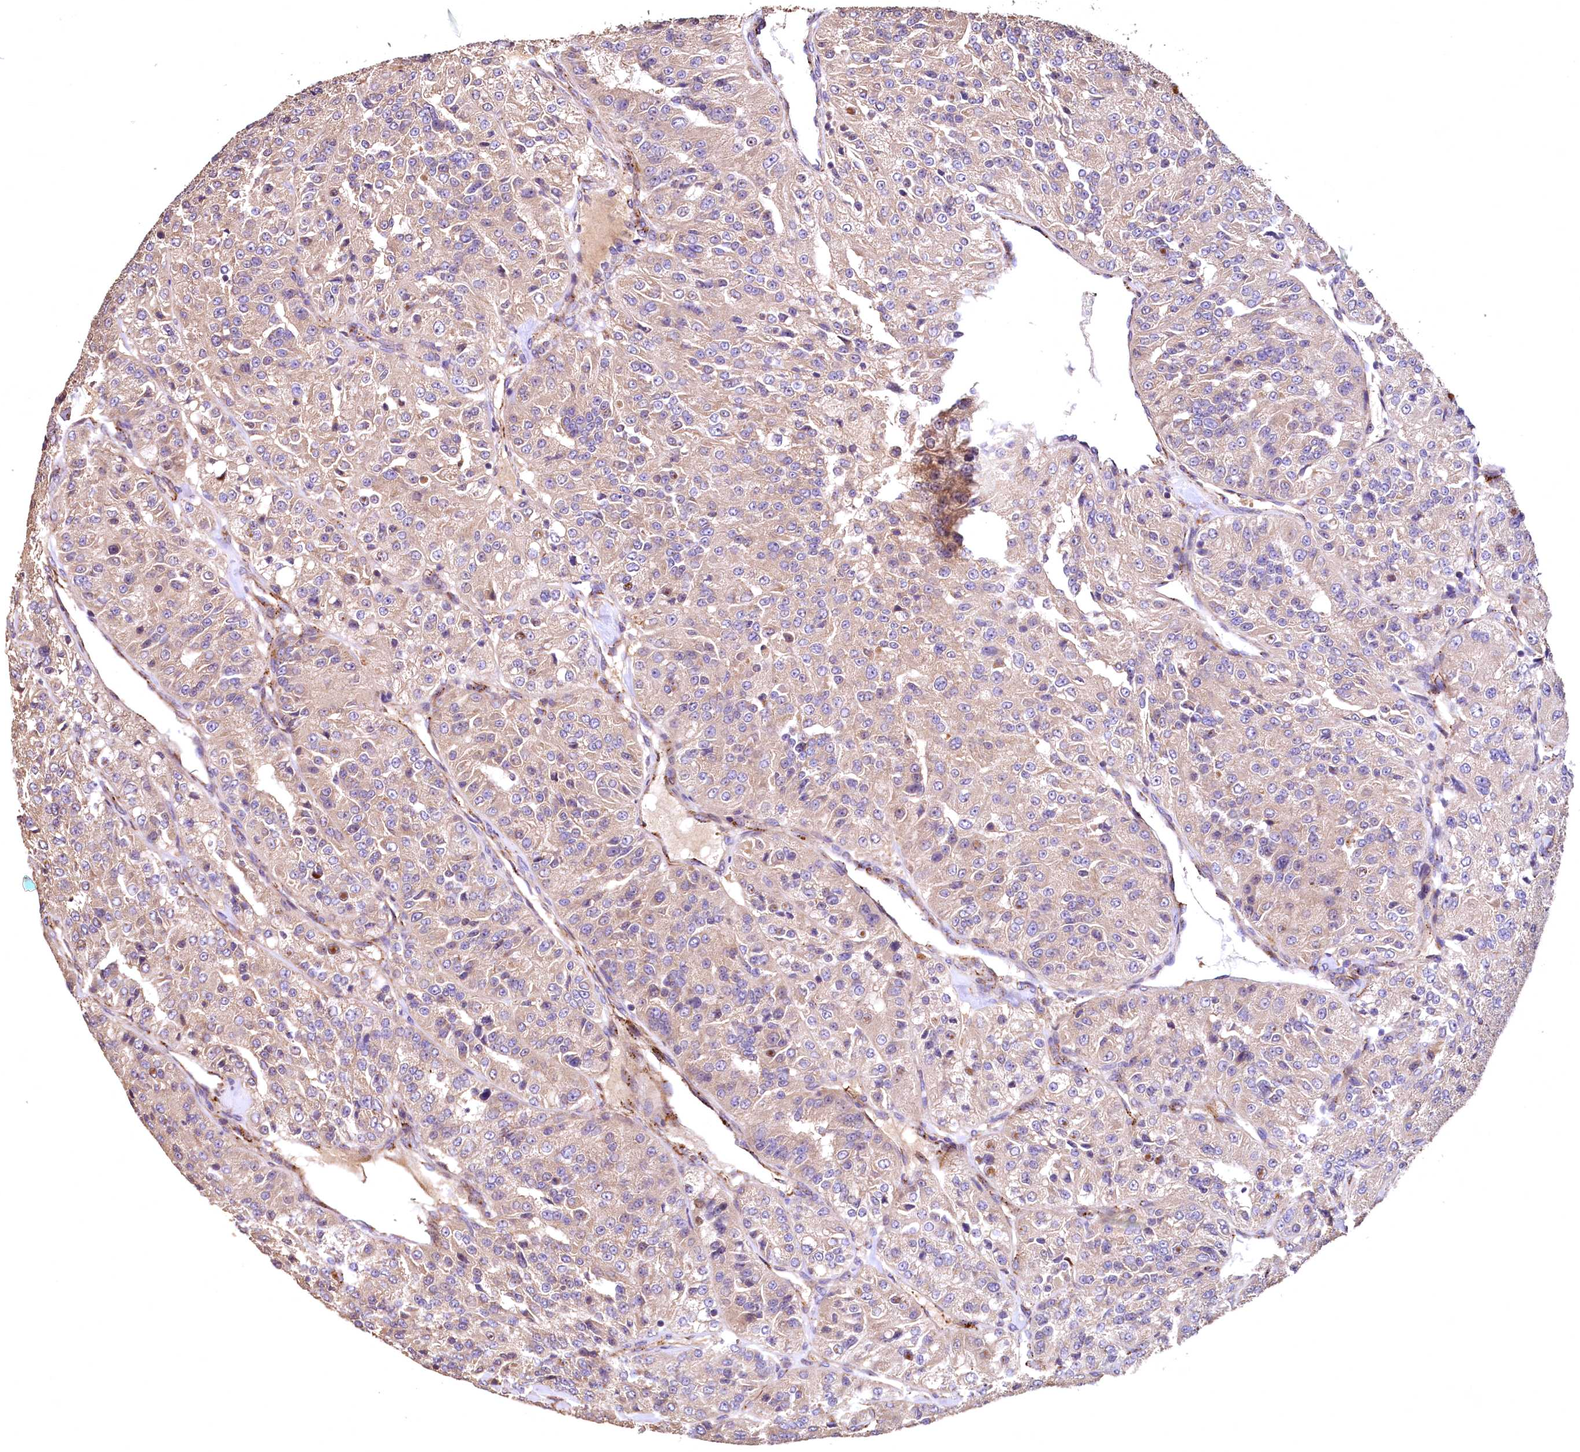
{"staining": {"intensity": "weak", "quantity": ">75%", "location": "cytoplasmic/membranous"}, "tissue": "renal cancer", "cell_type": "Tumor cells", "image_type": "cancer", "snomed": [{"axis": "morphology", "description": "Adenocarcinoma, NOS"}, {"axis": "topography", "description": "Kidney"}], "caption": "Renal cancer (adenocarcinoma) stained with a protein marker demonstrates weak staining in tumor cells.", "gene": "RASSF1", "patient": {"sex": "female", "age": 63}}